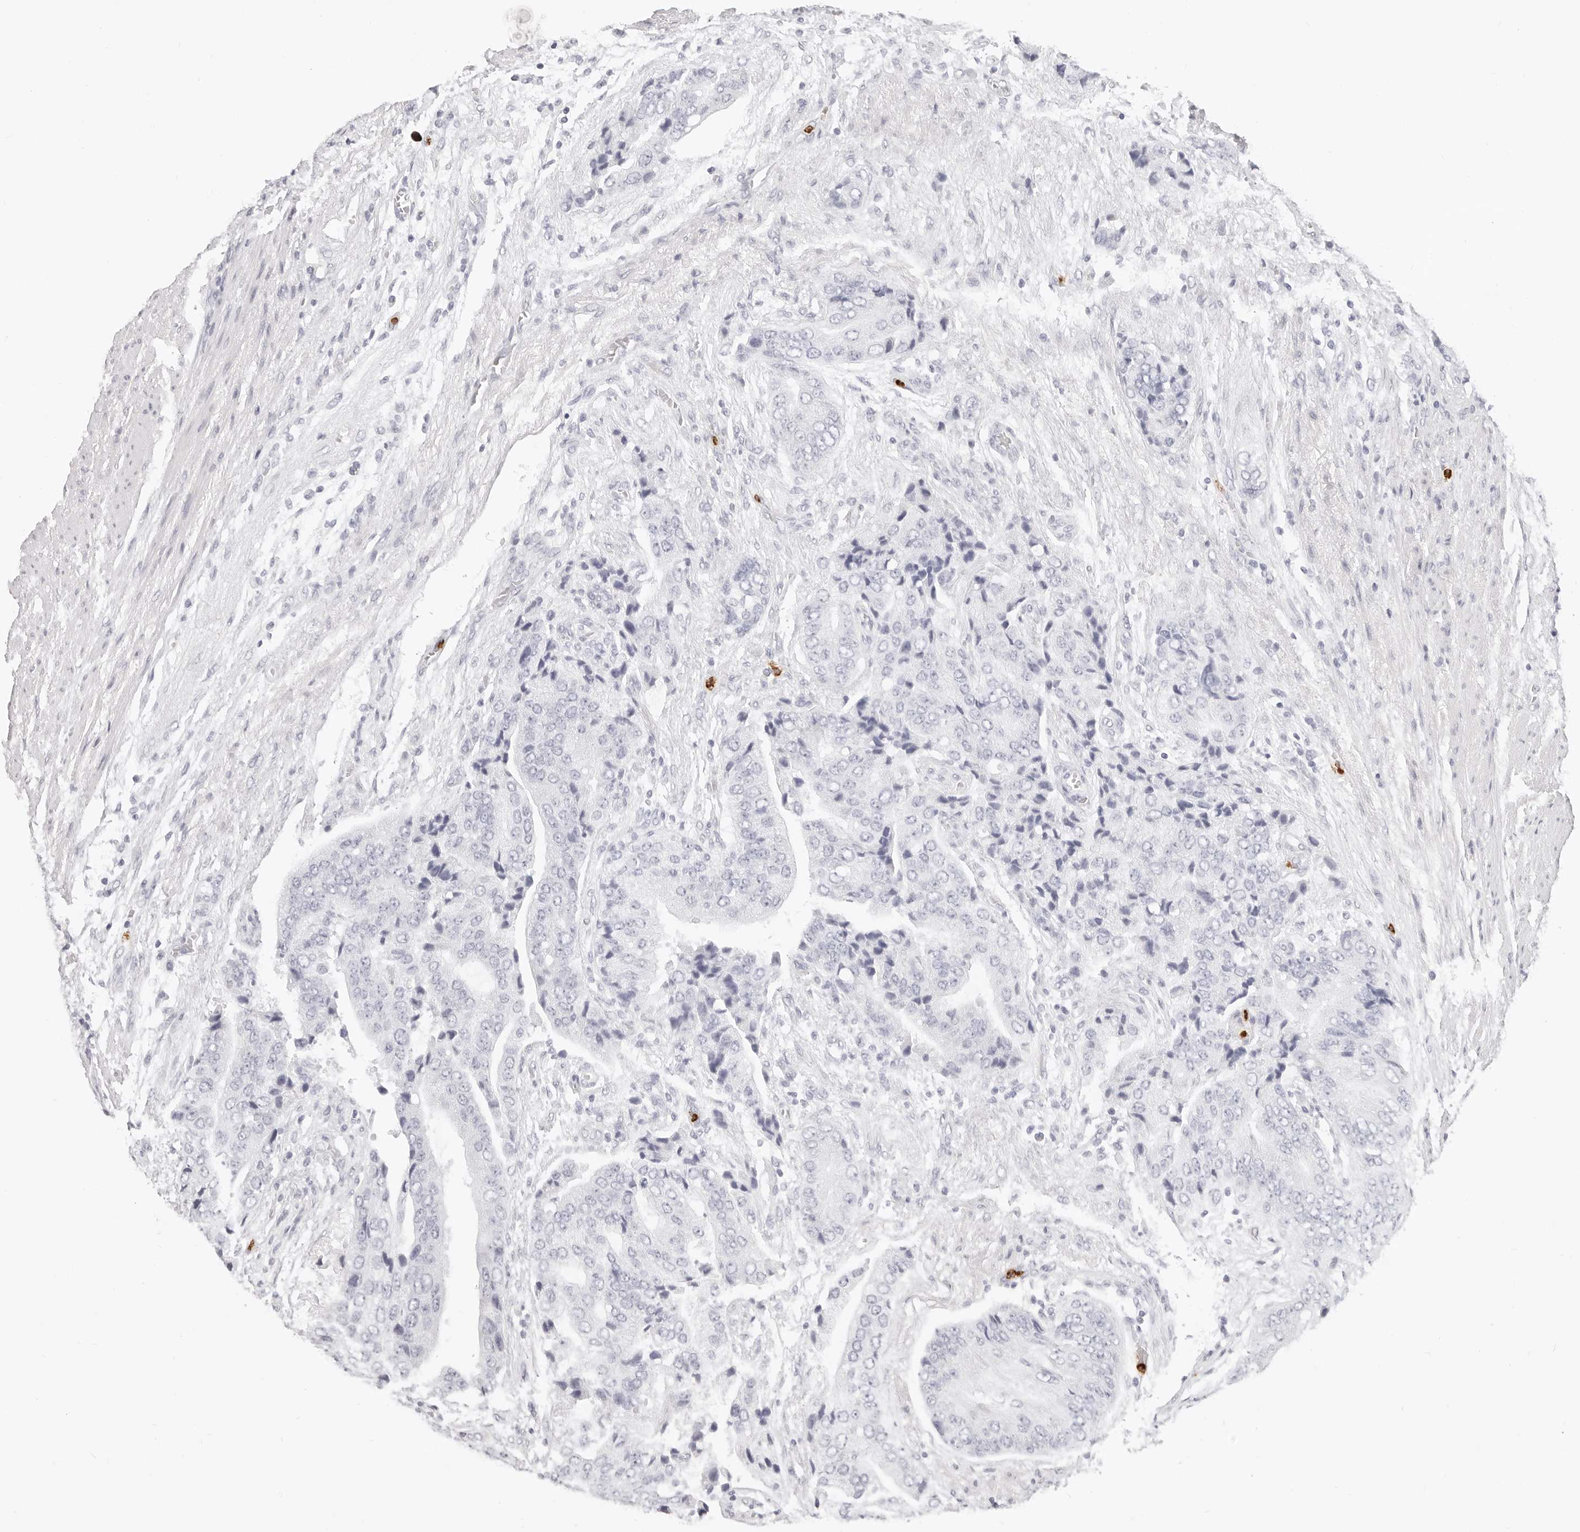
{"staining": {"intensity": "negative", "quantity": "none", "location": "none"}, "tissue": "prostate cancer", "cell_type": "Tumor cells", "image_type": "cancer", "snomed": [{"axis": "morphology", "description": "Adenocarcinoma, High grade"}, {"axis": "topography", "description": "Prostate"}], "caption": "A high-resolution image shows IHC staining of prostate cancer (high-grade adenocarcinoma), which shows no significant positivity in tumor cells.", "gene": "CAMP", "patient": {"sex": "male", "age": 70}}